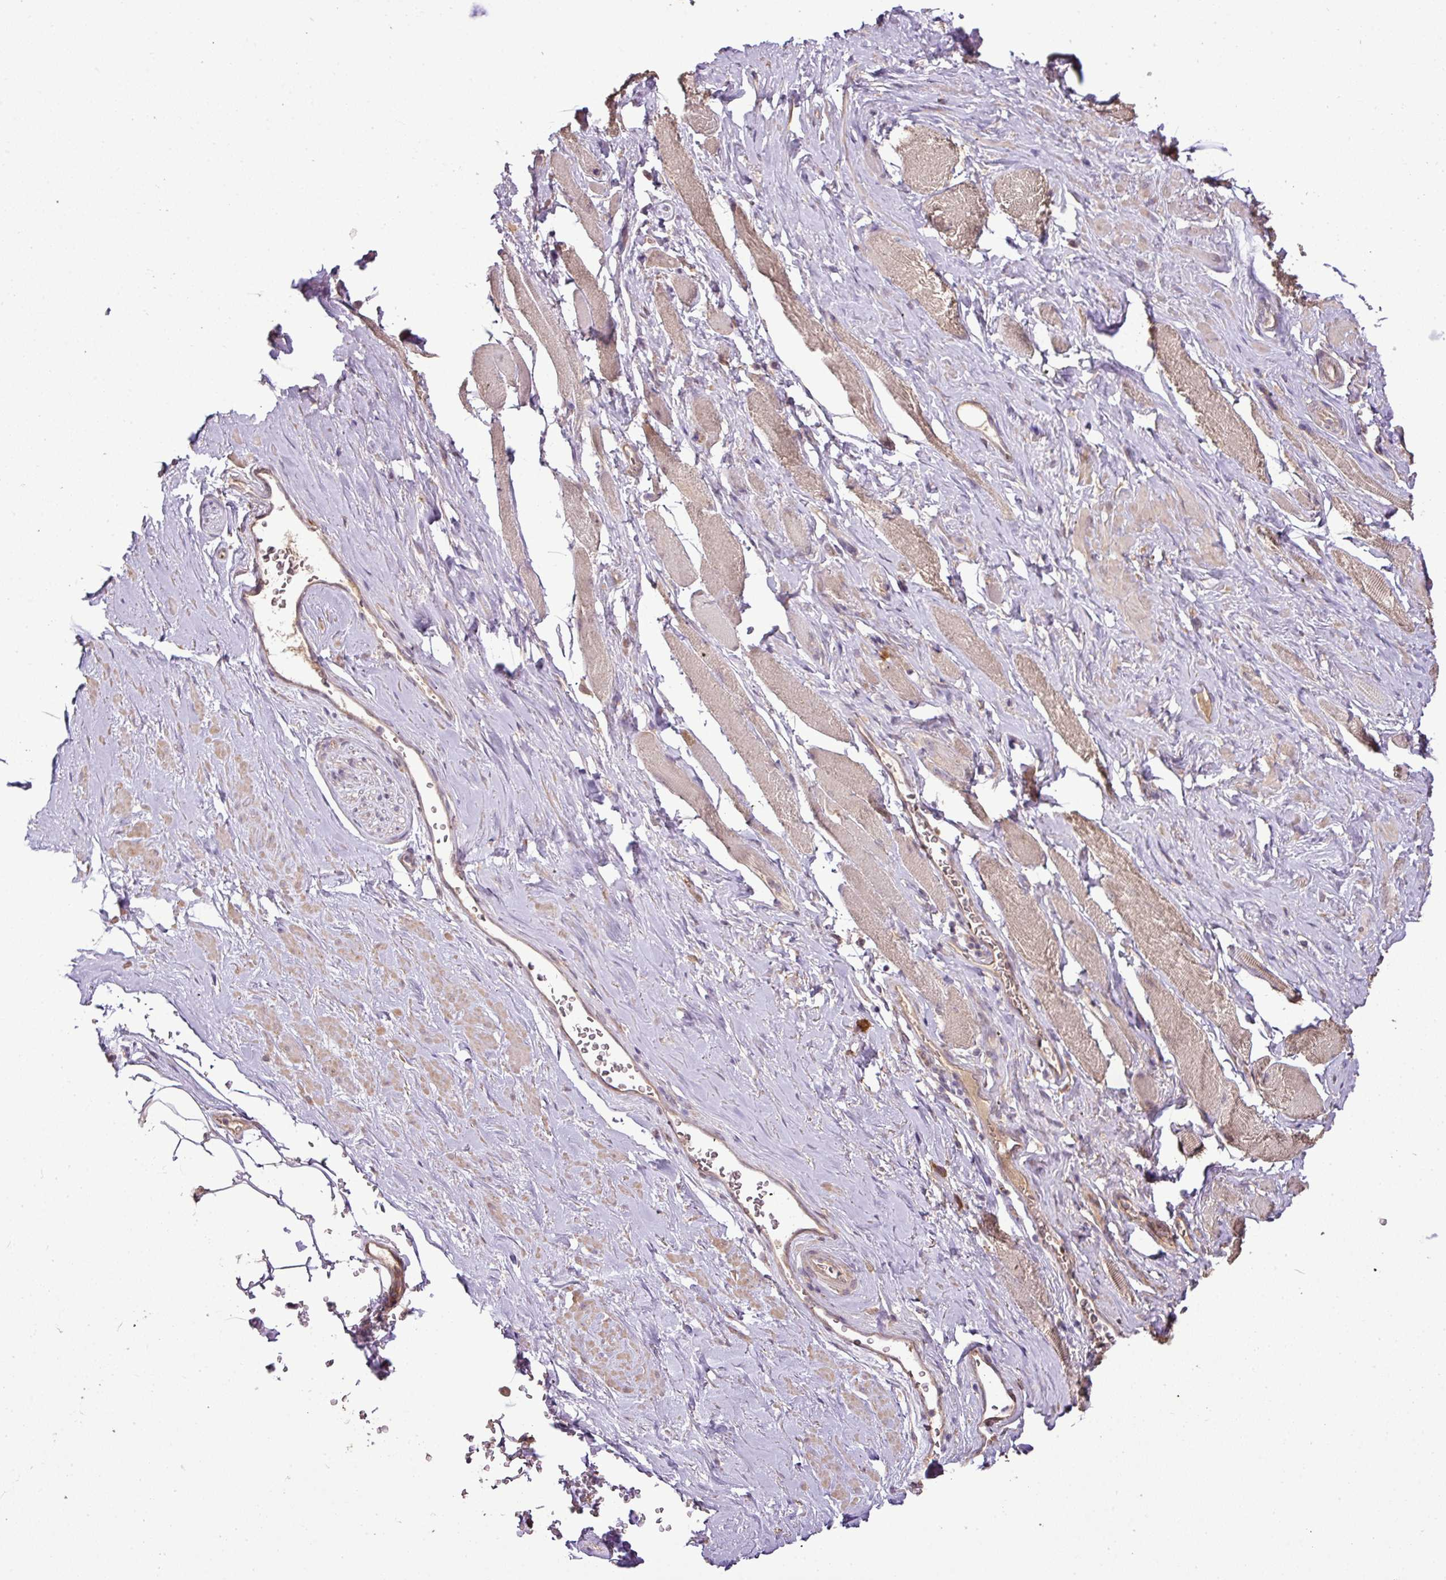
{"staining": {"intensity": "weak", "quantity": "<25%", "location": "cytoplasmic/membranous"}, "tissue": "adipose tissue", "cell_type": "Adipocytes", "image_type": "normal", "snomed": [{"axis": "morphology", "description": "Normal tissue, NOS"}, {"axis": "topography", "description": "Prostate"}, {"axis": "topography", "description": "Peripheral nerve tissue"}], "caption": "IHC image of normal adipose tissue: human adipose tissue stained with DAB (3,3'-diaminobenzidine) exhibits no significant protein expression in adipocytes. The staining is performed using DAB (3,3'-diaminobenzidine) brown chromogen with nuclei counter-stained in using hematoxylin.", "gene": "DNAAF4", "patient": {"sex": "male", "age": 61}}